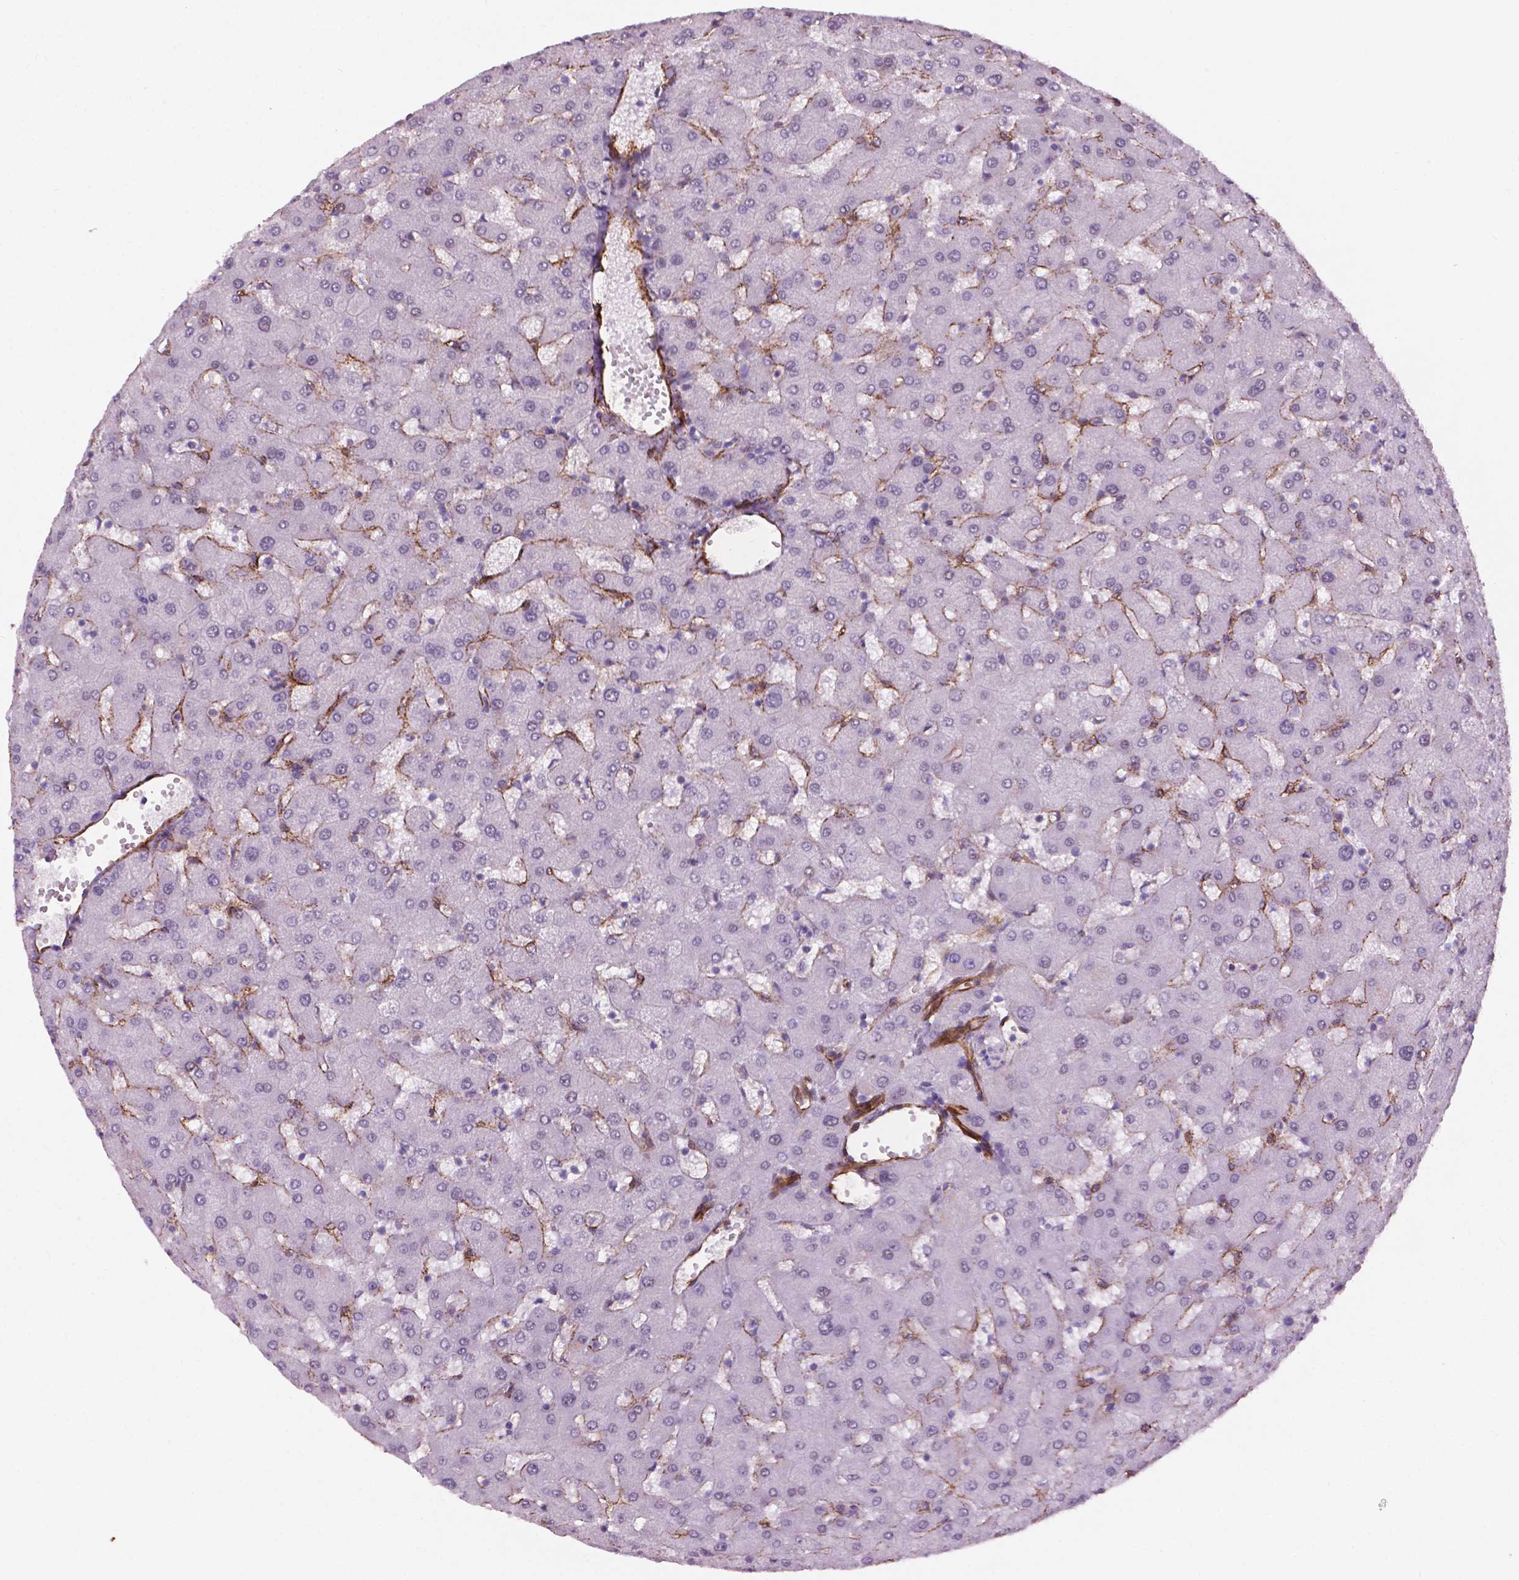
{"staining": {"intensity": "negative", "quantity": "none", "location": "none"}, "tissue": "liver", "cell_type": "Cholangiocytes", "image_type": "normal", "snomed": [{"axis": "morphology", "description": "Normal tissue, NOS"}, {"axis": "topography", "description": "Liver"}], "caption": "The photomicrograph displays no staining of cholangiocytes in normal liver. (DAB (3,3'-diaminobenzidine) IHC visualized using brightfield microscopy, high magnification).", "gene": "EGFL8", "patient": {"sex": "female", "age": 63}}